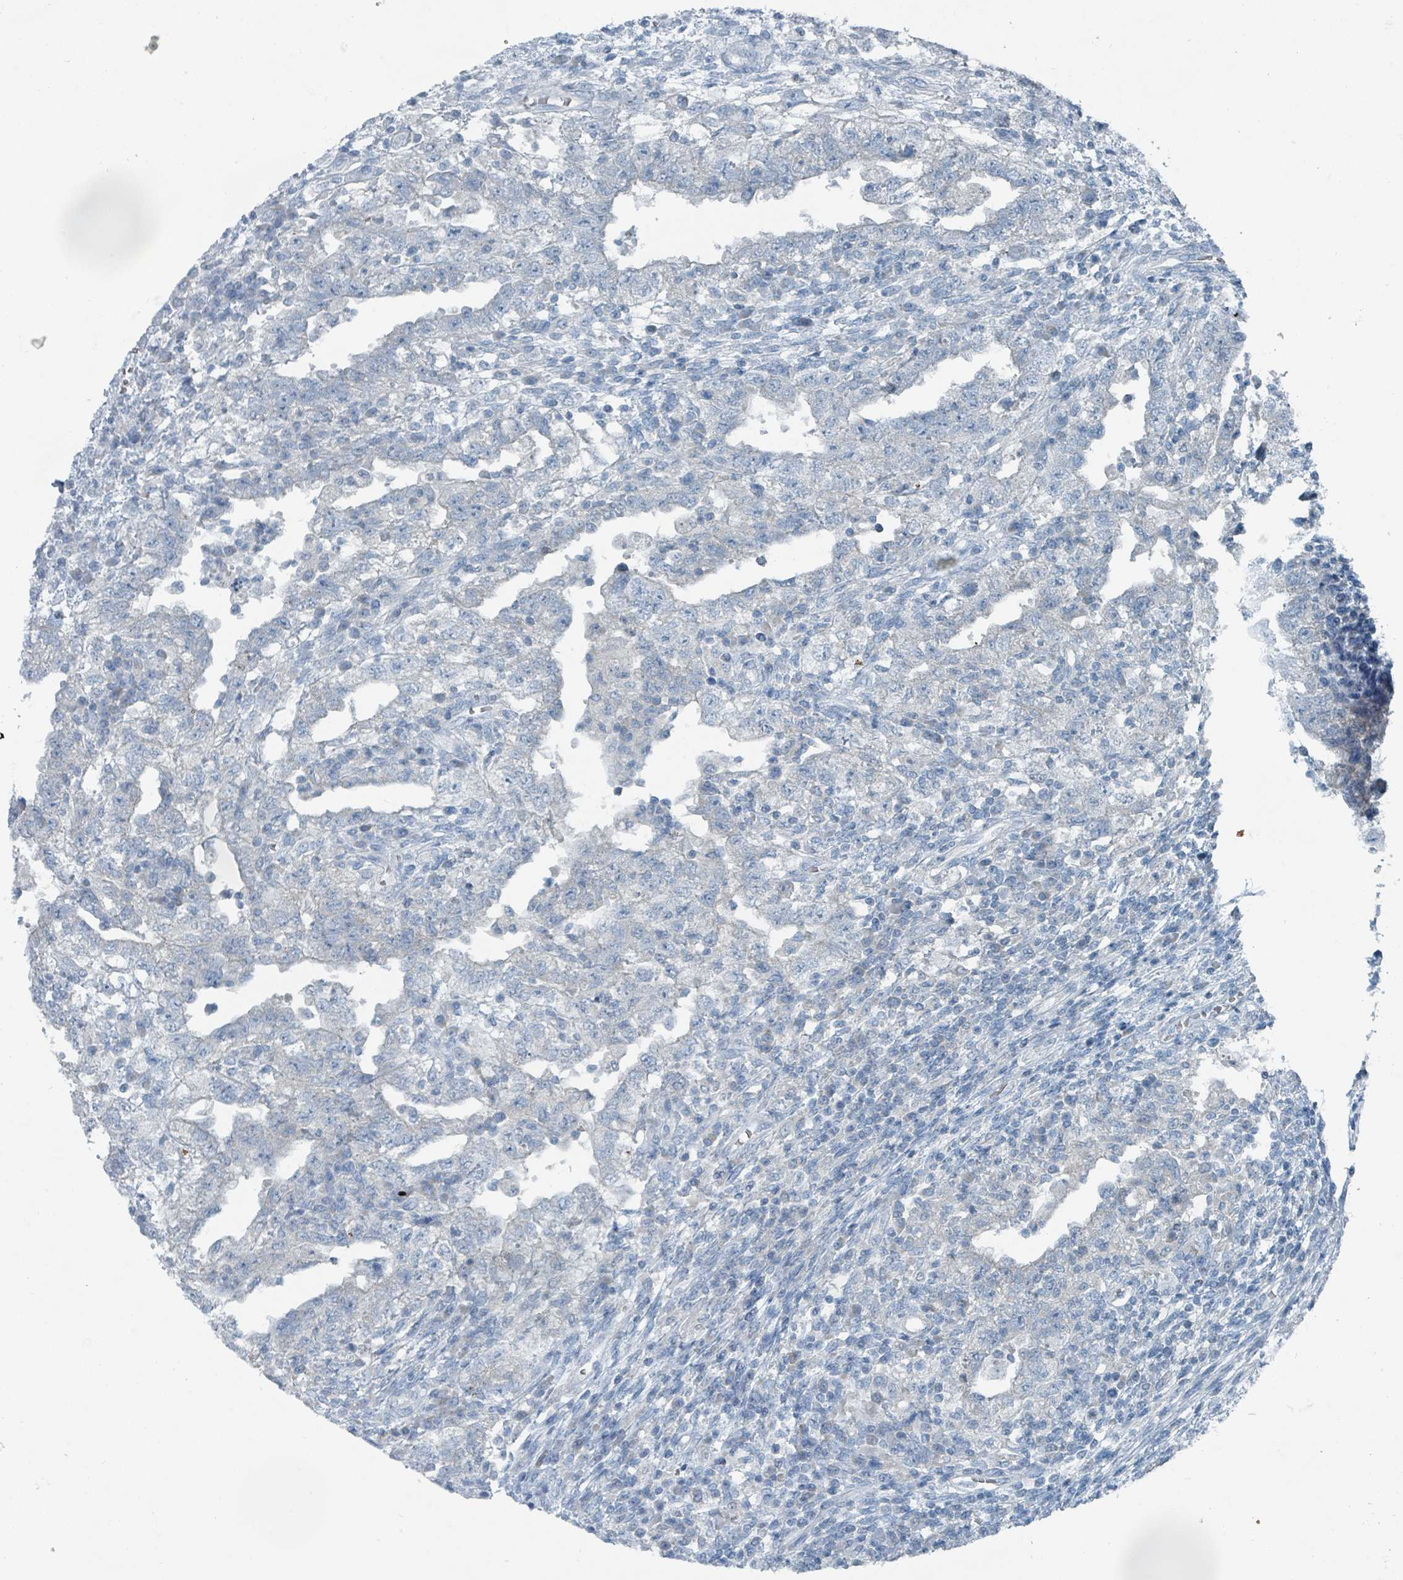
{"staining": {"intensity": "negative", "quantity": "none", "location": "none"}, "tissue": "testis cancer", "cell_type": "Tumor cells", "image_type": "cancer", "snomed": [{"axis": "morphology", "description": "Carcinoma, Embryonal, NOS"}, {"axis": "topography", "description": "Testis"}], "caption": "Immunohistochemistry (IHC) photomicrograph of human testis cancer (embryonal carcinoma) stained for a protein (brown), which displays no positivity in tumor cells.", "gene": "RASA4", "patient": {"sex": "male", "age": 26}}